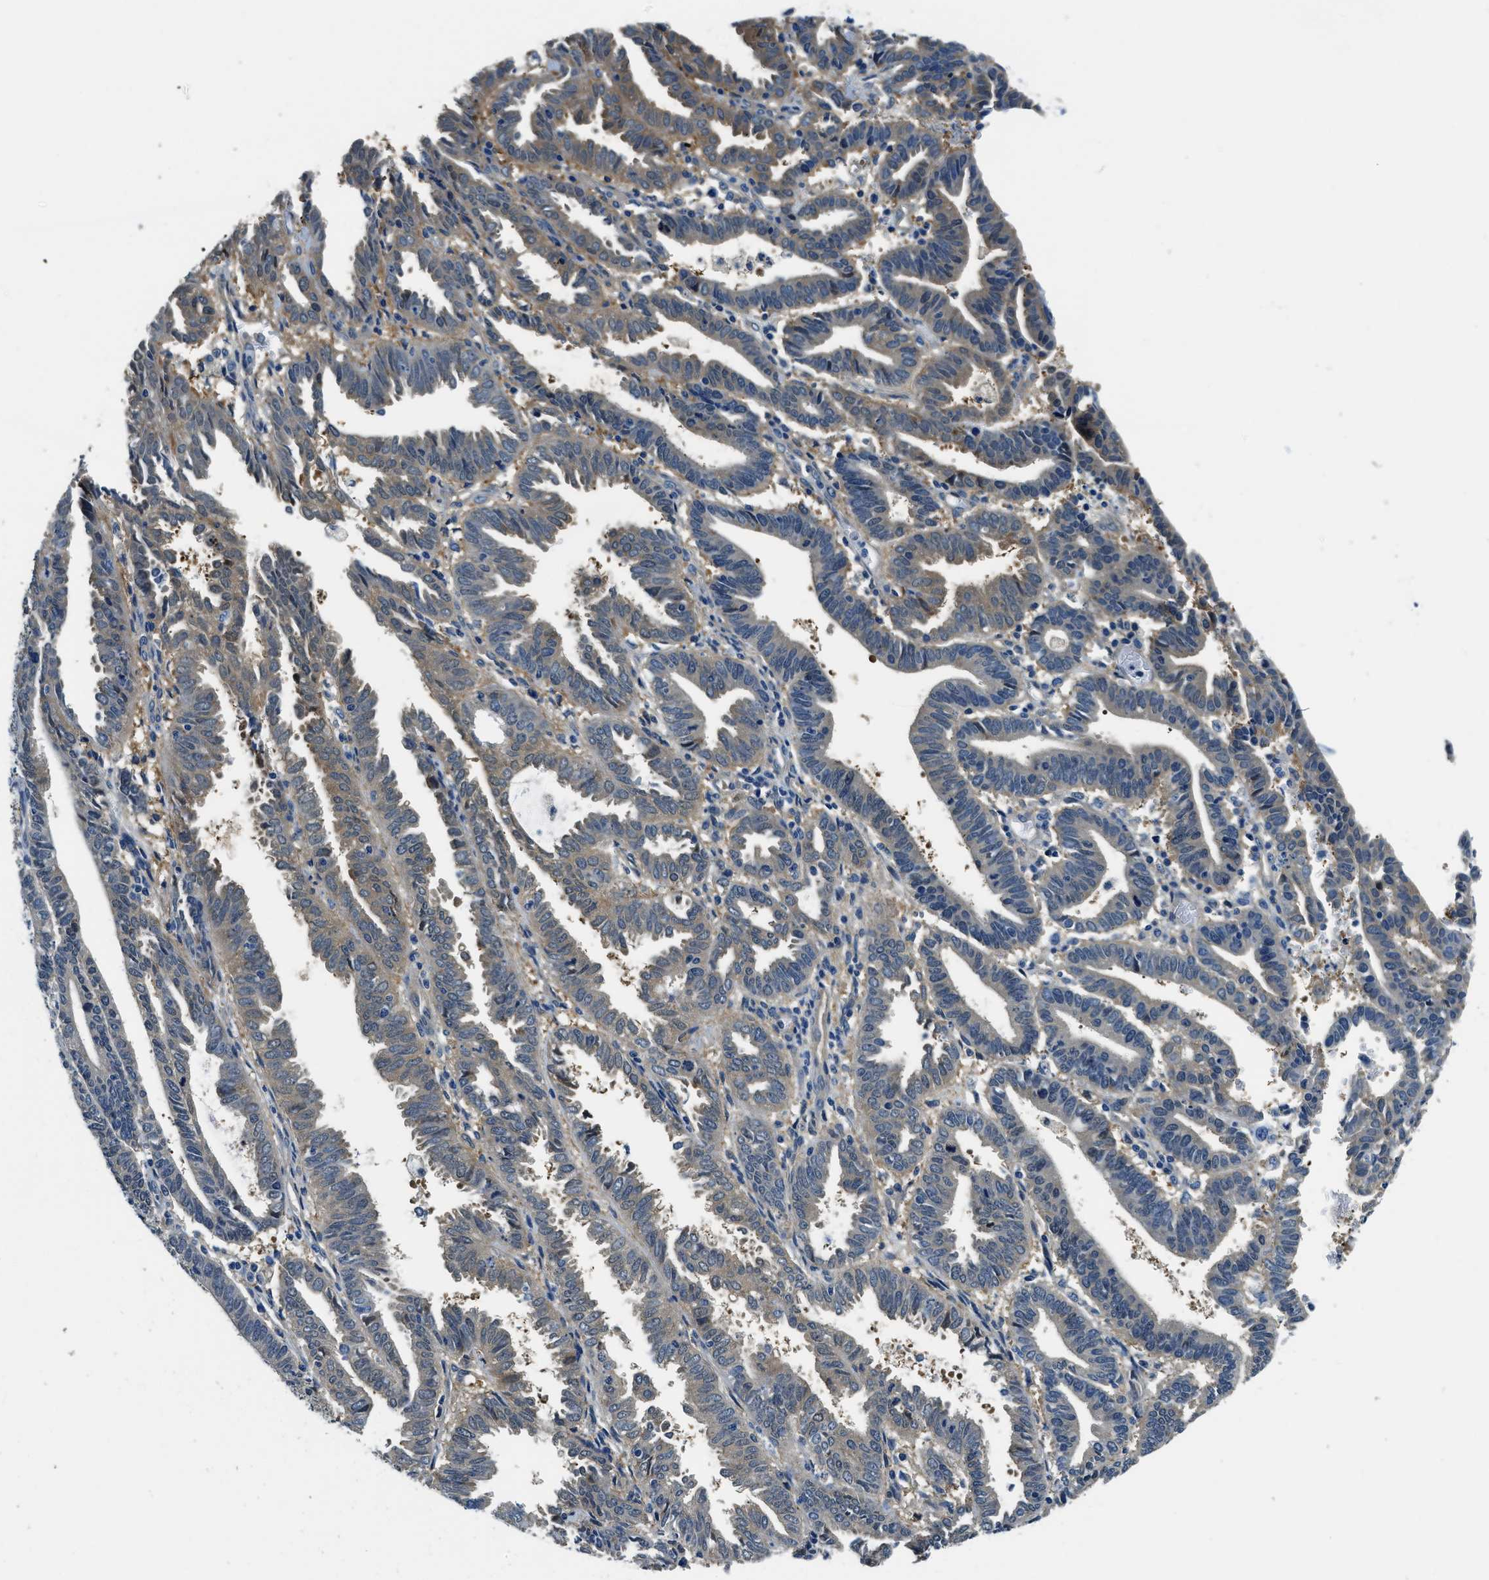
{"staining": {"intensity": "weak", "quantity": "25%-75%", "location": "cytoplasmic/membranous"}, "tissue": "endometrial cancer", "cell_type": "Tumor cells", "image_type": "cancer", "snomed": [{"axis": "morphology", "description": "Adenocarcinoma, NOS"}, {"axis": "topography", "description": "Uterus"}], "caption": "Immunohistochemistry (IHC) staining of adenocarcinoma (endometrial), which shows low levels of weak cytoplasmic/membranous expression in about 25%-75% of tumor cells indicating weak cytoplasmic/membranous protein positivity. The staining was performed using DAB (brown) for protein detection and nuclei were counterstained in hematoxylin (blue).", "gene": "TWF1", "patient": {"sex": "female", "age": 83}}